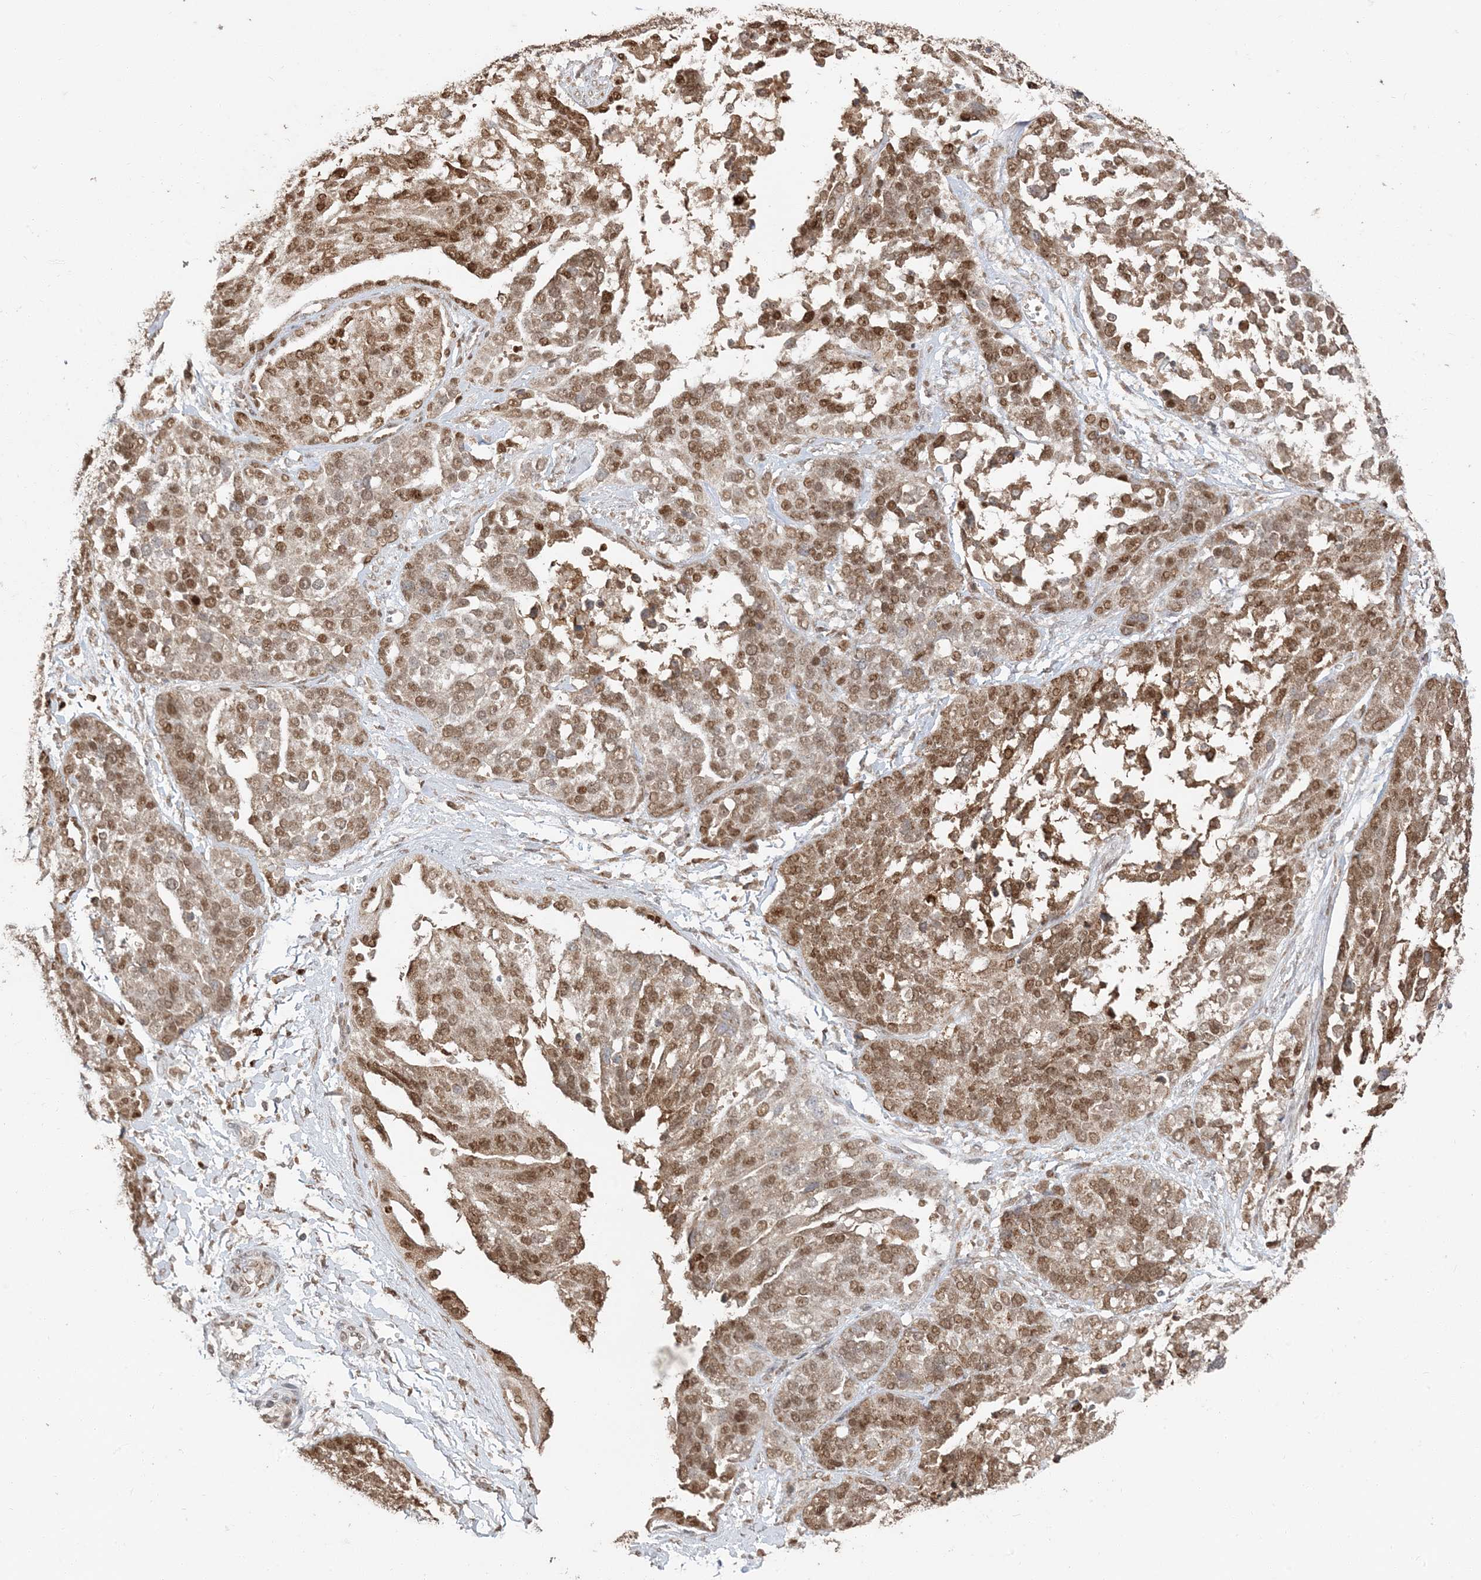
{"staining": {"intensity": "moderate", "quantity": ">75%", "location": "cytoplasmic/membranous,nuclear"}, "tissue": "ovarian cancer", "cell_type": "Tumor cells", "image_type": "cancer", "snomed": [{"axis": "morphology", "description": "Cystadenocarcinoma, serous, NOS"}, {"axis": "topography", "description": "Ovary"}], "caption": "The histopathology image reveals immunohistochemical staining of ovarian cancer (serous cystadenocarcinoma). There is moderate cytoplasmic/membranous and nuclear expression is seen in approximately >75% of tumor cells. Ihc stains the protein in brown and the nuclei are stained blue.", "gene": "RER1", "patient": {"sex": "female", "age": 44}}